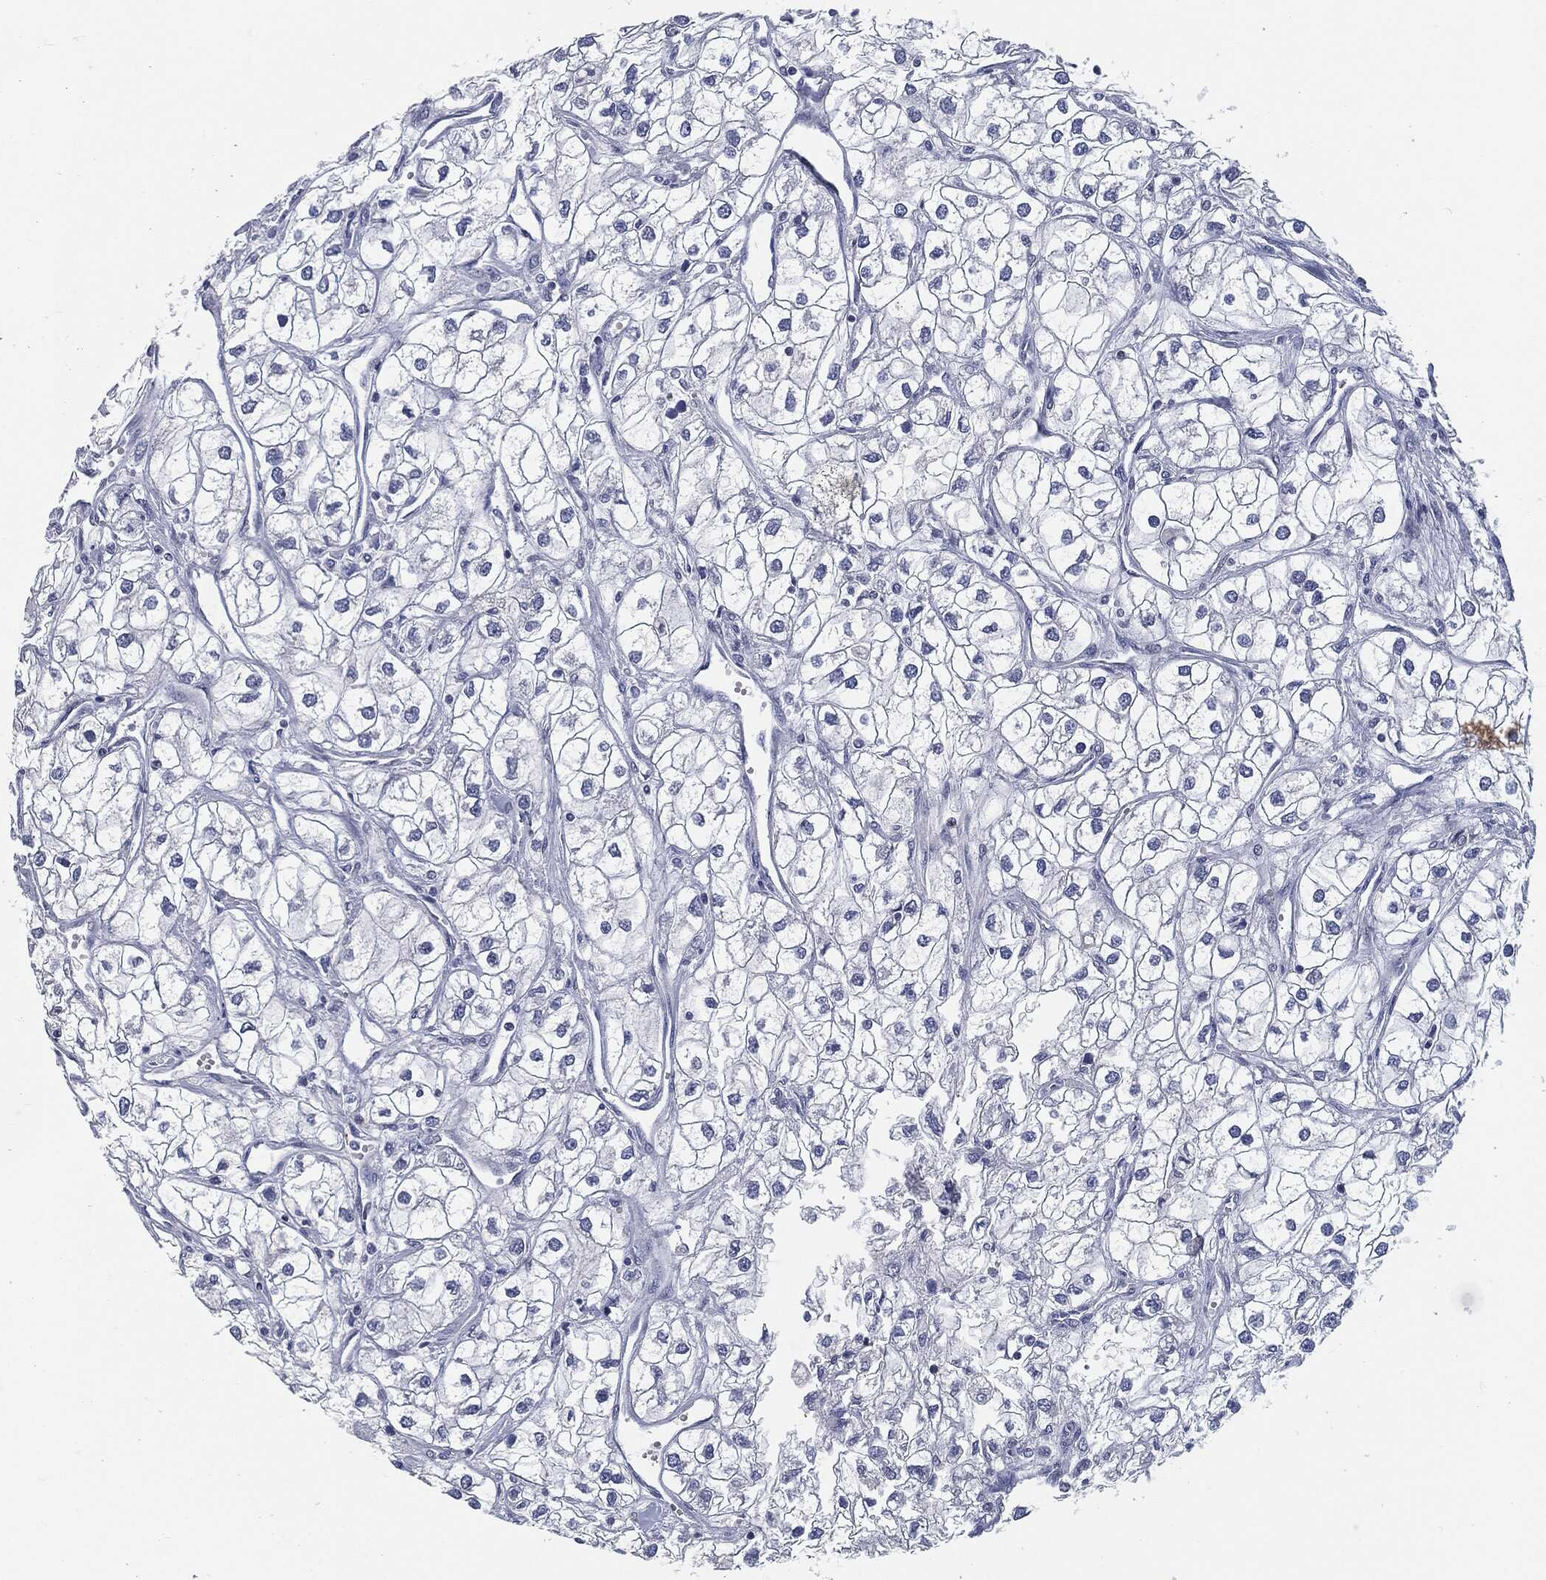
{"staining": {"intensity": "negative", "quantity": "none", "location": "none"}, "tissue": "renal cancer", "cell_type": "Tumor cells", "image_type": "cancer", "snomed": [{"axis": "morphology", "description": "Adenocarcinoma, NOS"}, {"axis": "topography", "description": "Kidney"}], "caption": "DAB (3,3'-diaminobenzidine) immunohistochemical staining of renal cancer shows no significant expression in tumor cells. Nuclei are stained in blue.", "gene": "PROM1", "patient": {"sex": "male", "age": 59}}